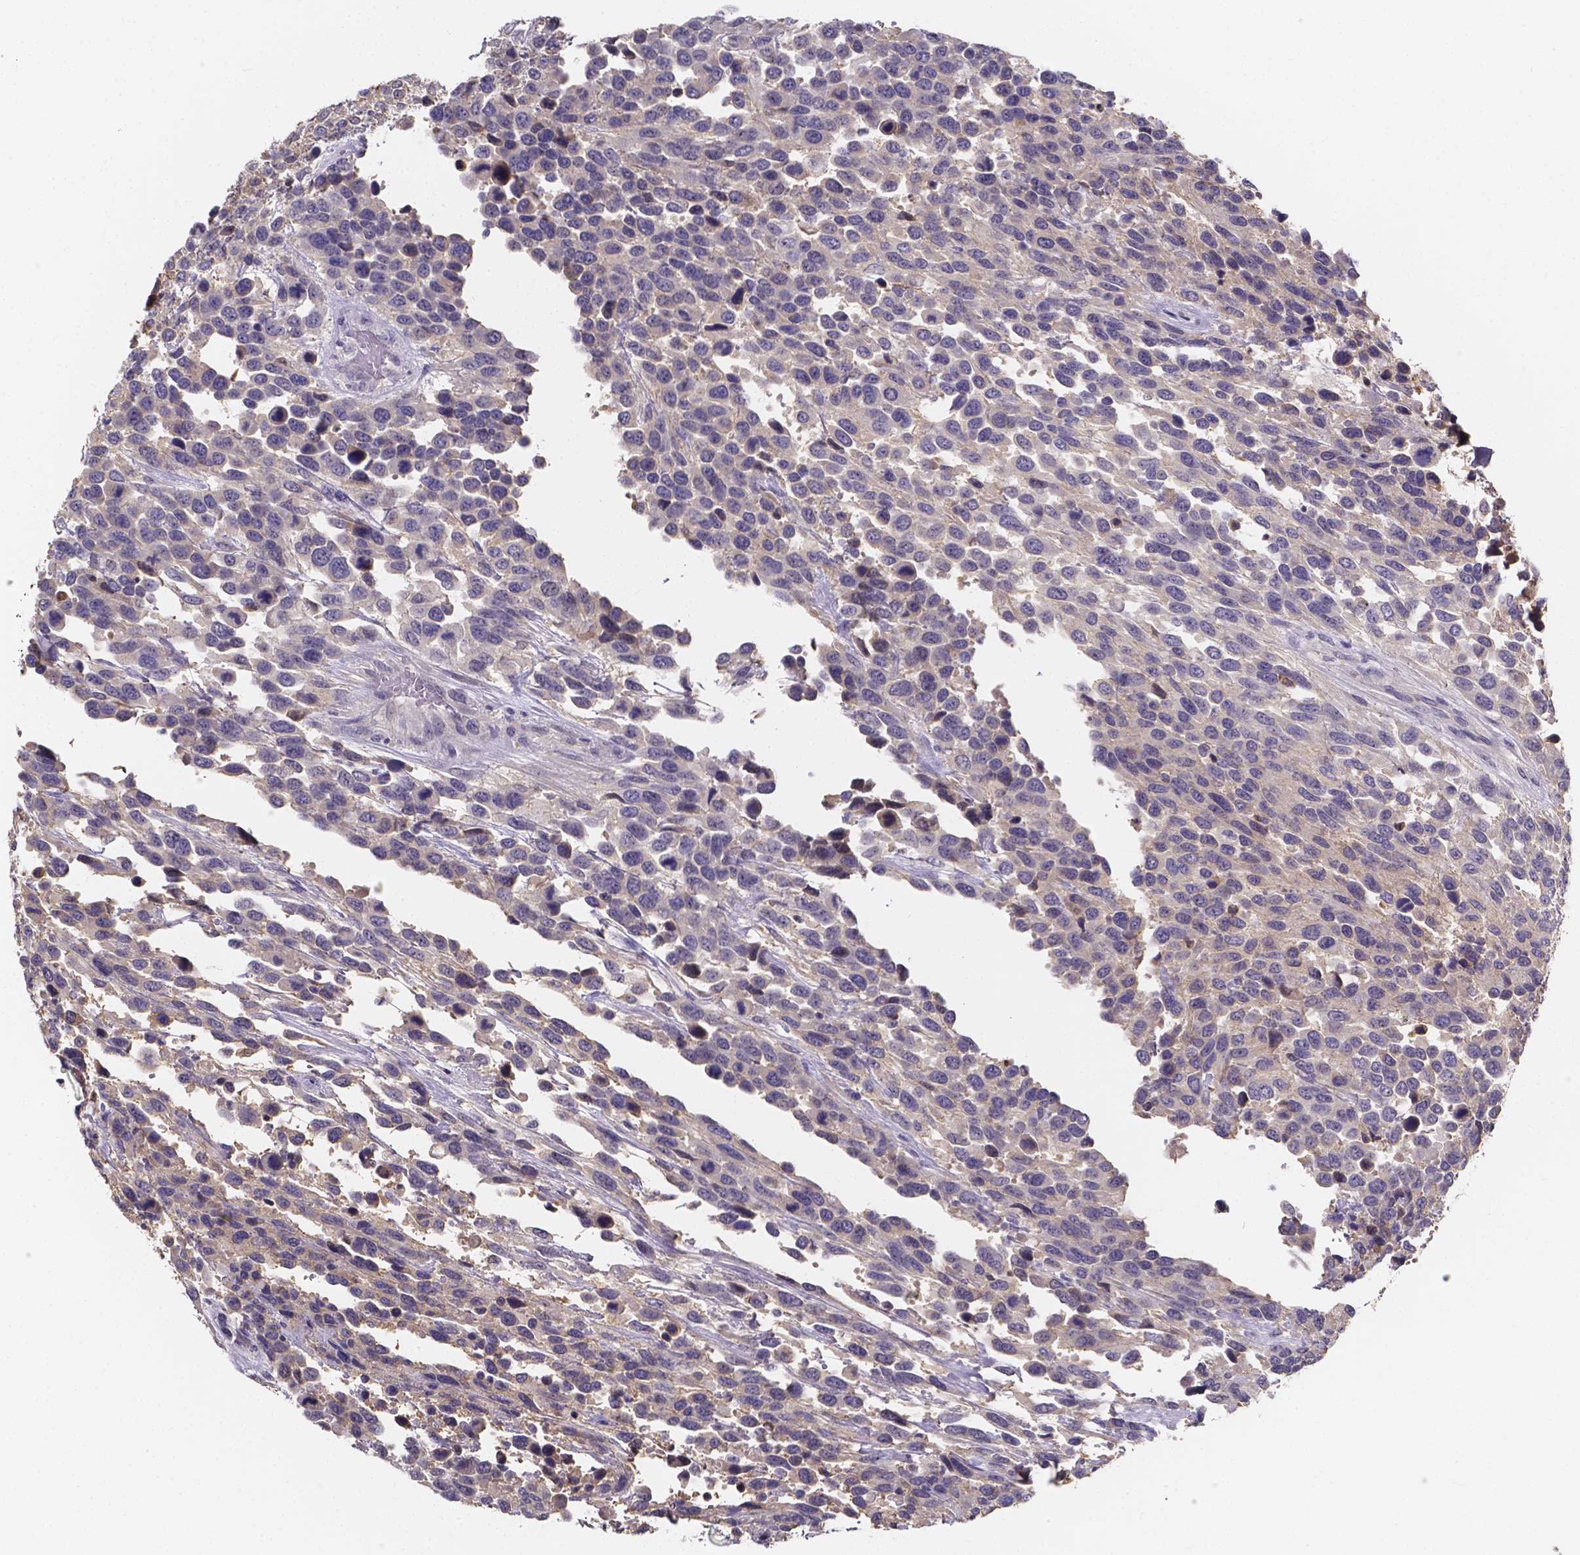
{"staining": {"intensity": "negative", "quantity": "none", "location": "none"}, "tissue": "urothelial cancer", "cell_type": "Tumor cells", "image_type": "cancer", "snomed": [{"axis": "morphology", "description": "Urothelial carcinoma, High grade"}, {"axis": "topography", "description": "Urinary bladder"}], "caption": "This is an immunohistochemistry (IHC) image of human urothelial carcinoma (high-grade). There is no expression in tumor cells.", "gene": "SPOCD1", "patient": {"sex": "female", "age": 70}}